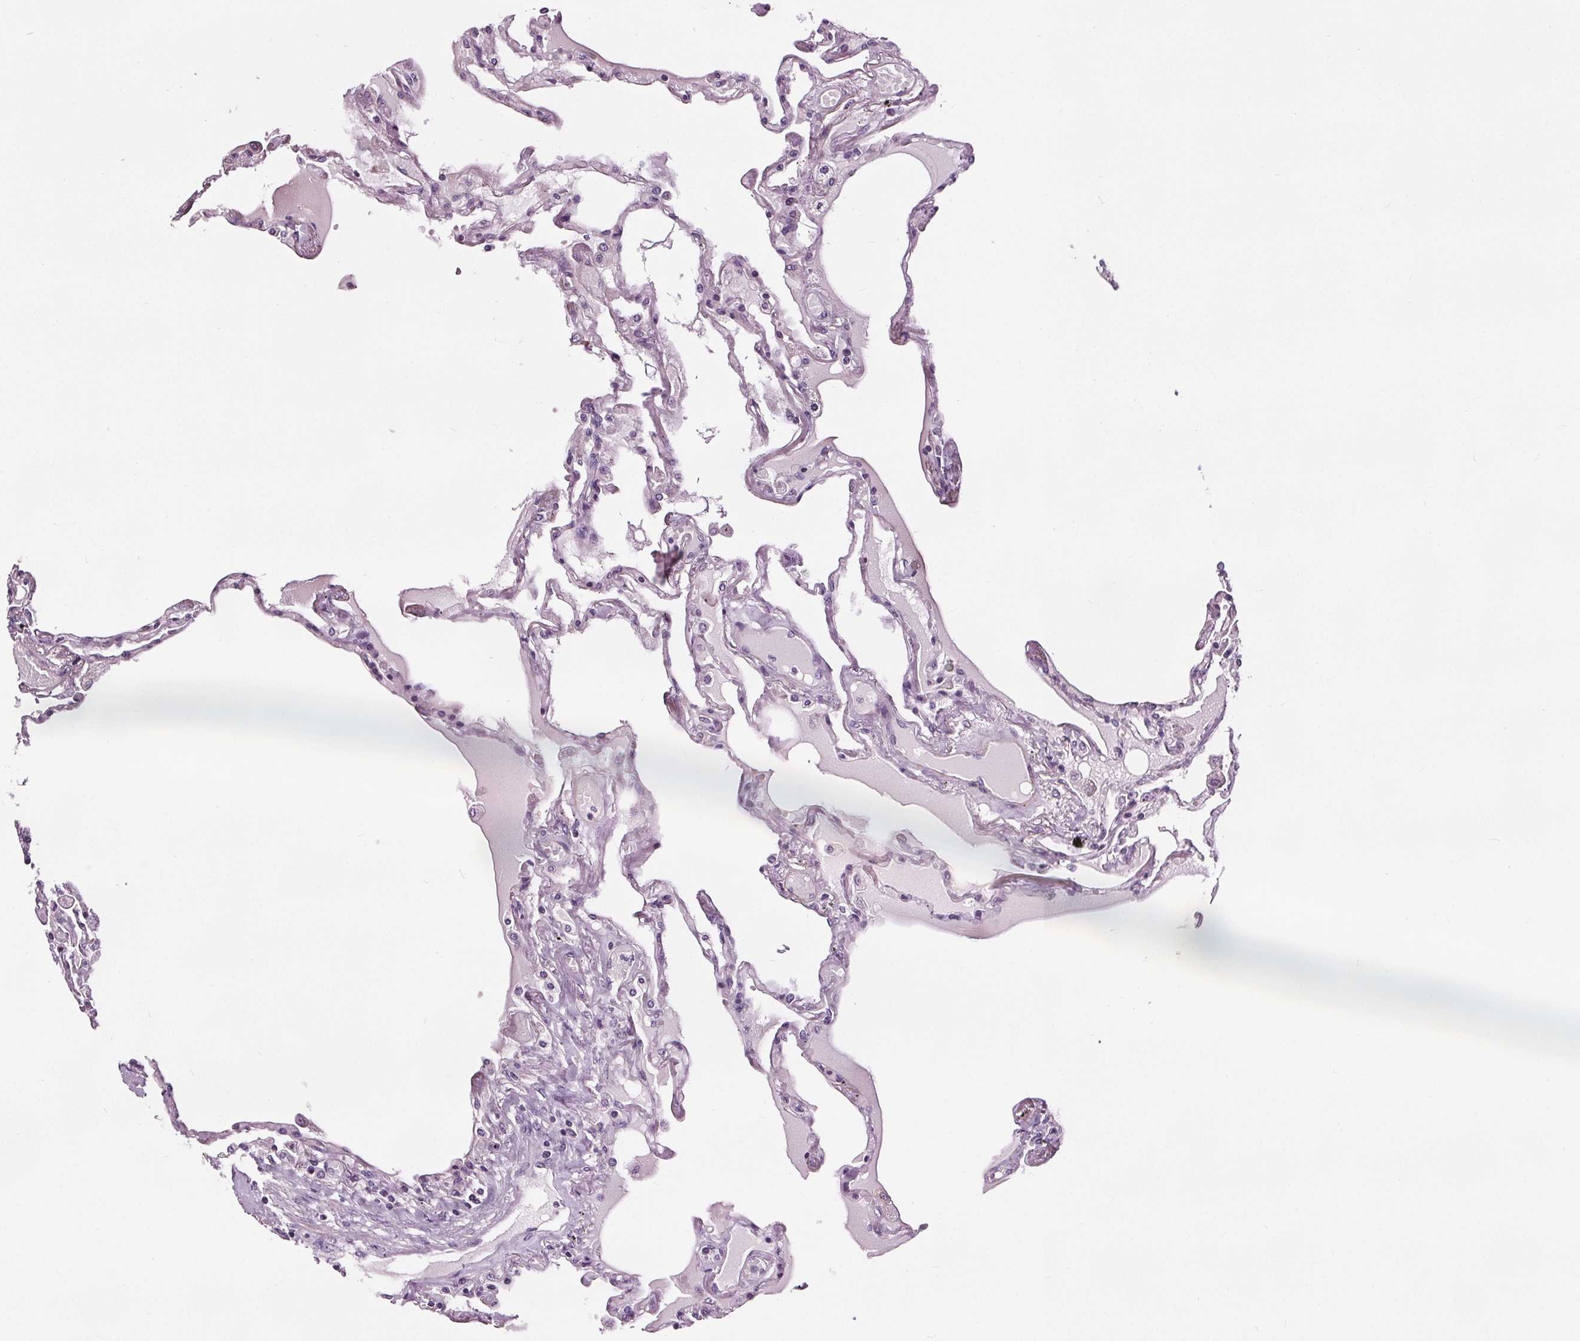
{"staining": {"intensity": "negative", "quantity": "none", "location": "none"}, "tissue": "lung", "cell_type": "Alveolar cells", "image_type": "normal", "snomed": [{"axis": "morphology", "description": "Normal tissue, NOS"}, {"axis": "morphology", "description": "Adenocarcinoma, NOS"}, {"axis": "topography", "description": "Cartilage tissue"}, {"axis": "topography", "description": "Lung"}], "caption": "An immunohistochemistry photomicrograph of unremarkable lung is shown. There is no staining in alveolar cells of lung. (Brightfield microscopy of DAB immunohistochemistry (IHC) at high magnification).", "gene": "RASA1", "patient": {"sex": "female", "age": 67}}